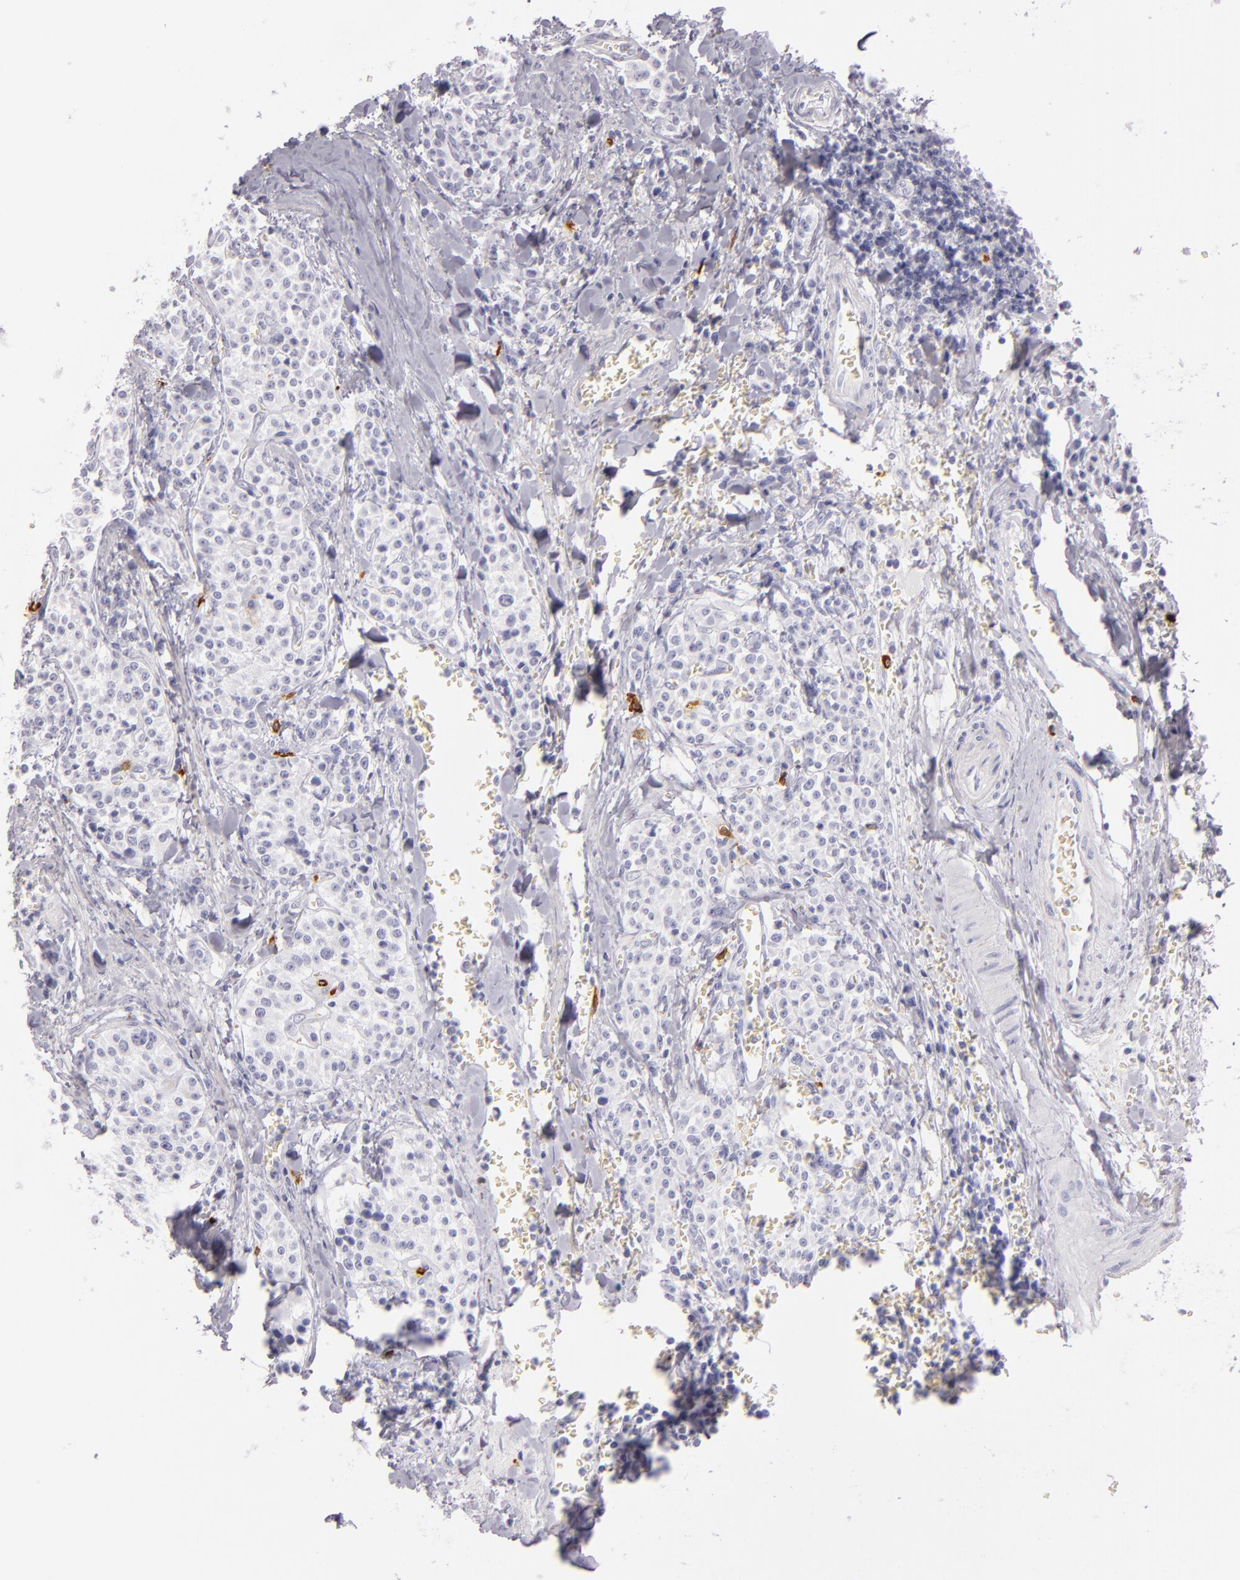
{"staining": {"intensity": "negative", "quantity": "none", "location": "none"}, "tissue": "carcinoid", "cell_type": "Tumor cells", "image_type": "cancer", "snomed": [{"axis": "morphology", "description": "Carcinoid, malignant, NOS"}, {"axis": "topography", "description": "Stomach"}], "caption": "High magnification brightfield microscopy of carcinoid (malignant) stained with DAB (brown) and counterstained with hematoxylin (blue): tumor cells show no significant positivity. (Stains: DAB IHC with hematoxylin counter stain, Microscopy: brightfield microscopy at high magnification).", "gene": "TPSD1", "patient": {"sex": "female", "age": 76}}